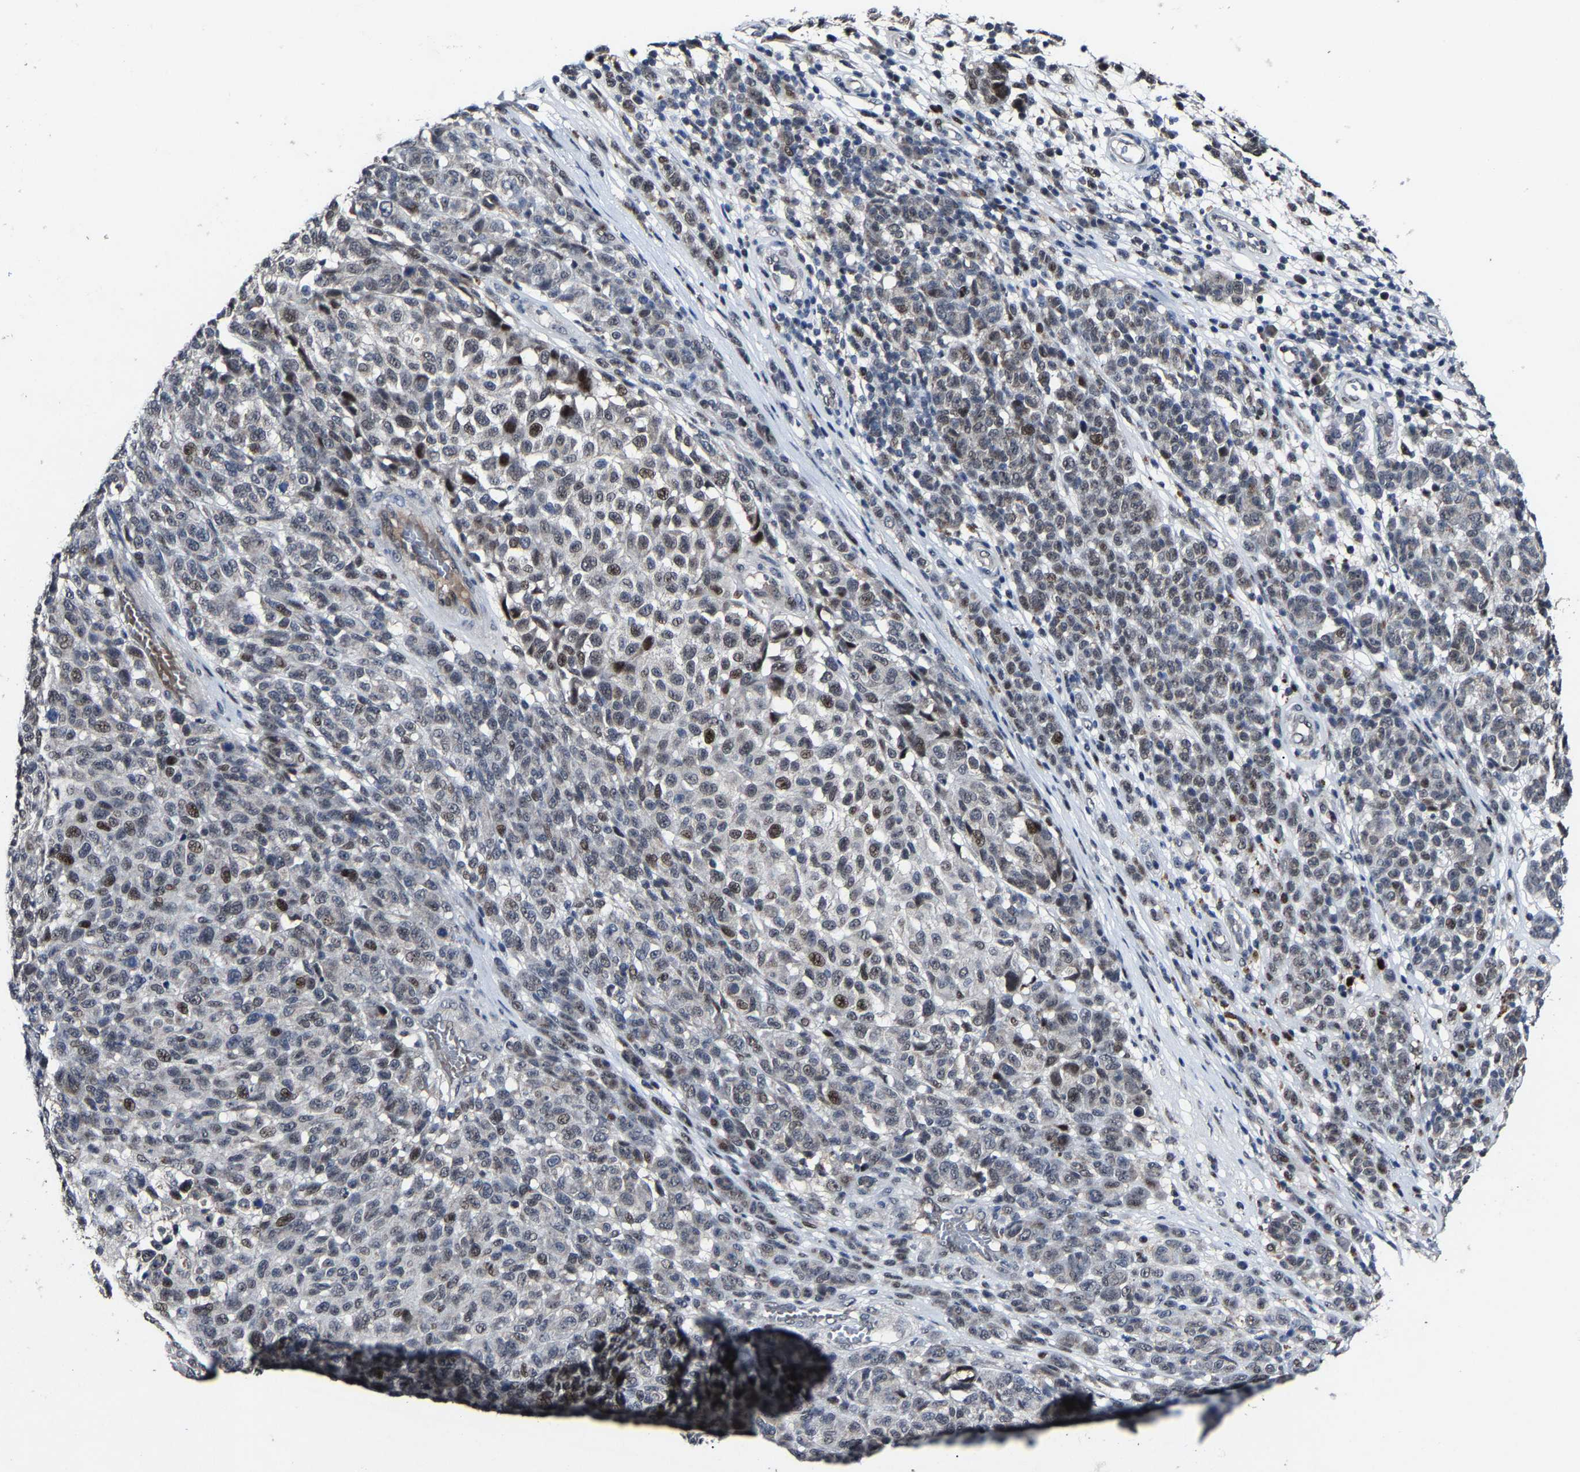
{"staining": {"intensity": "weak", "quantity": "25%-75%", "location": "nuclear"}, "tissue": "melanoma", "cell_type": "Tumor cells", "image_type": "cancer", "snomed": [{"axis": "morphology", "description": "Malignant melanoma, NOS"}, {"axis": "topography", "description": "Skin"}], "caption": "A low amount of weak nuclear expression is present in about 25%-75% of tumor cells in melanoma tissue.", "gene": "LSM8", "patient": {"sex": "male", "age": 59}}